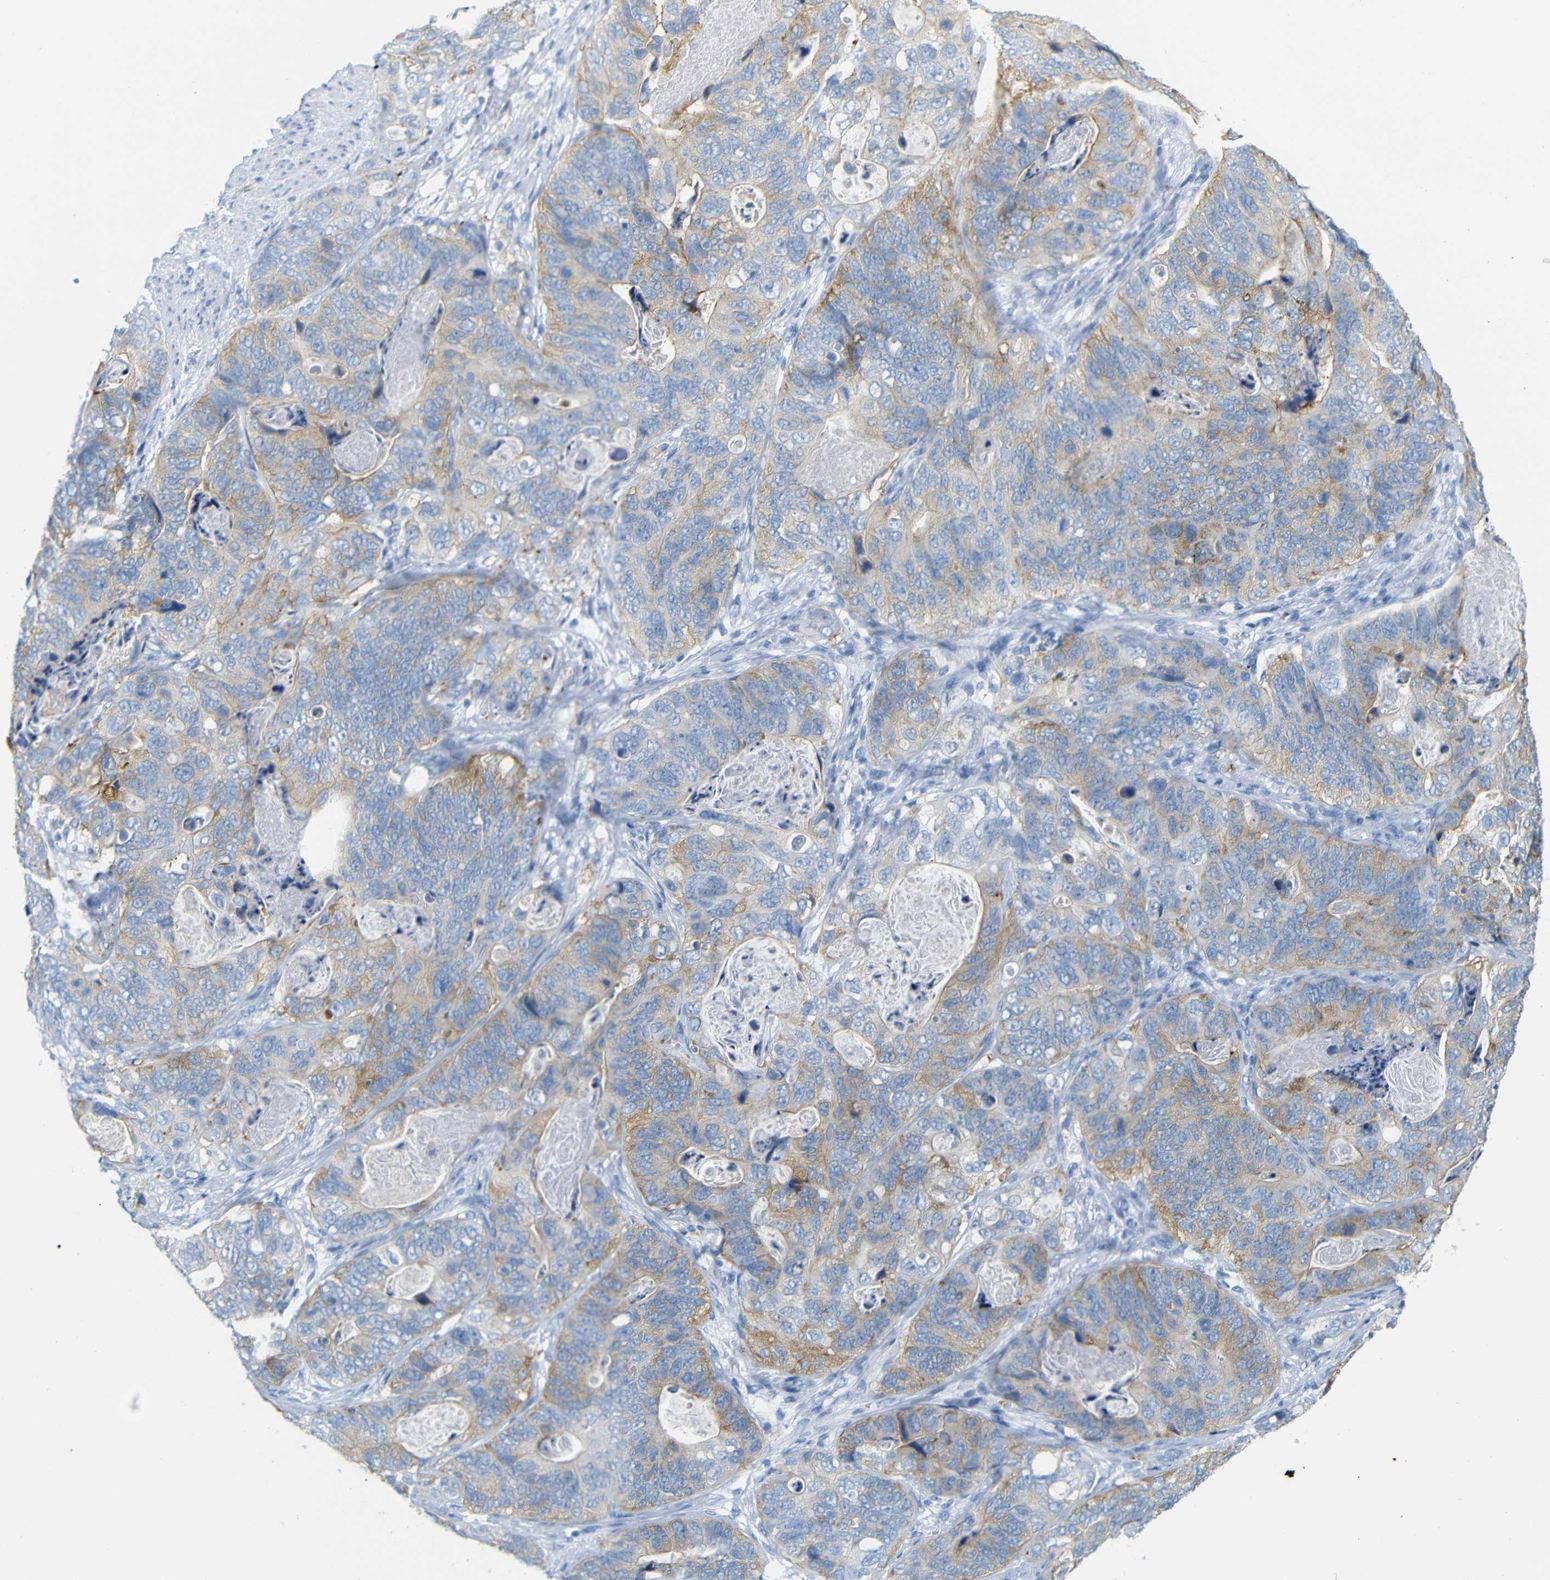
{"staining": {"intensity": "weak", "quantity": ">75%", "location": "cytoplasmic/membranous"}, "tissue": "stomach cancer", "cell_type": "Tumor cells", "image_type": "cancer", "snomed": [{"axis": "morphology", "description": "Adenocarcinoma, NOS"}, {"axis": "topography", "description": "Stomach"}], "caption": "A brown stain highlights weak cytoplasmic/membranous positivity of a protein in stomach cancer tumor cells.", "gene": "FCRL1", "patient": {"sex": "female", "age": 89}}